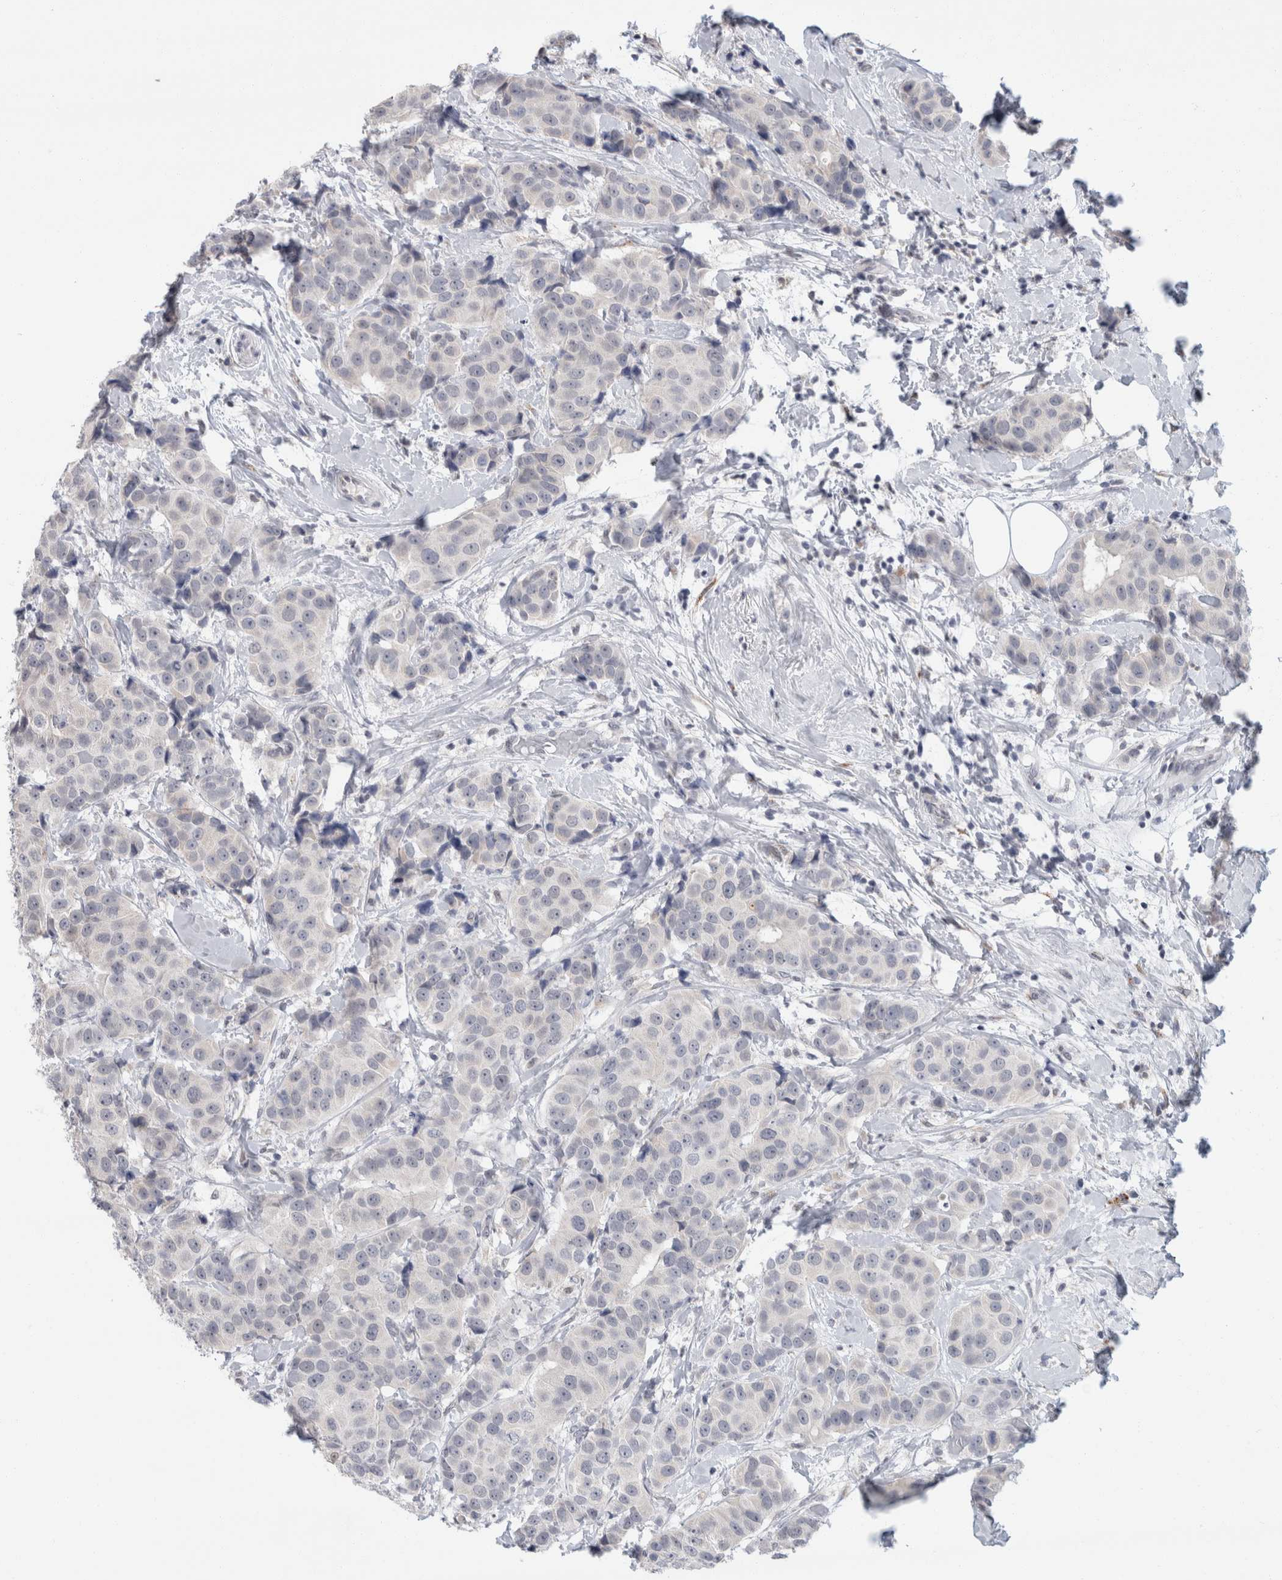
{"staining": {"intensity": "negative", "quantity": "none", "location": "none"}, "tissue": "breast cancer", "cell_type": "Tumor cells", "image_type": "cancer", "snomed": [{"axis": "morphology", "description": "Normal tissue, NOS"}, {"axis": "morphology", "description": "Duct carcinoma"}, {"axis": "topography", "description": "Breast"}], "caption": "DAB (3,3'-diaminobenzidine) immunohistochemical staining of infiltrating ductal carcinoma (breast) exhibits no significant expression in tumor cells. (Brightfield microscopy of DAB immunohistochemistry (IHC) at high magnification).", "gene": "NIPA1", "patient": {"sex": "female", "age": 39}}